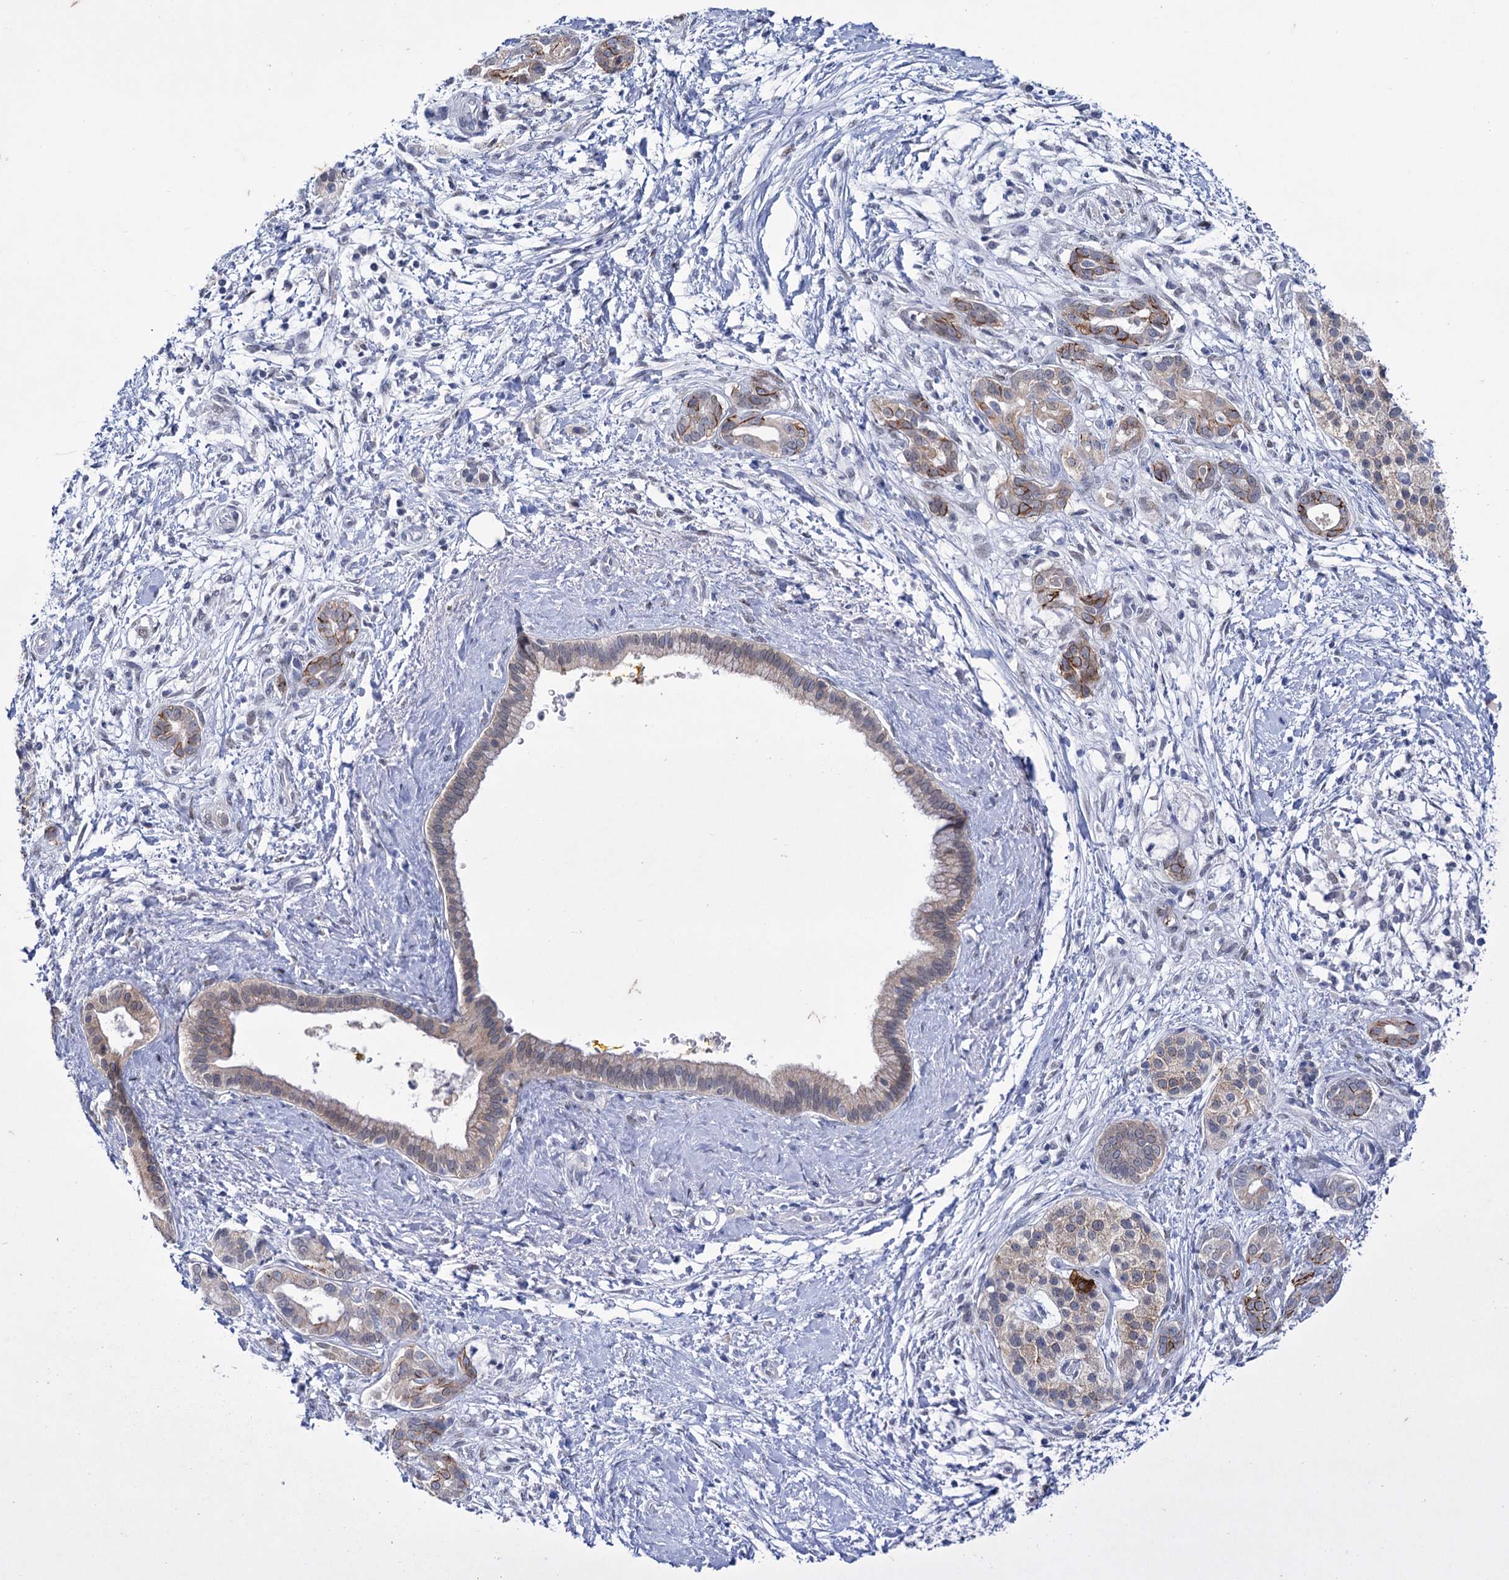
{"staining": {"intensity": "weak", "quantity": "25%-75%", "location": "cytoplasmic/membranous"}, "tissue": "pancreatic cancer", "cell_type": "Tumor cells", "image_type": "cancer", "snomed": [{"axis": "morphology", "description": "Adenocarcinoma, NOS"}, {"axis": "topography", "description": "Pancreas"}], "caption": "Protein positivity by IHC reveals weak cytoplasmic/membranous staining in approximately 25%-75% of tumor cells in pancreatic adenocarcinoma.", "gene": "MID1IP1", "patient": {"sex": "male", "age": 58}}